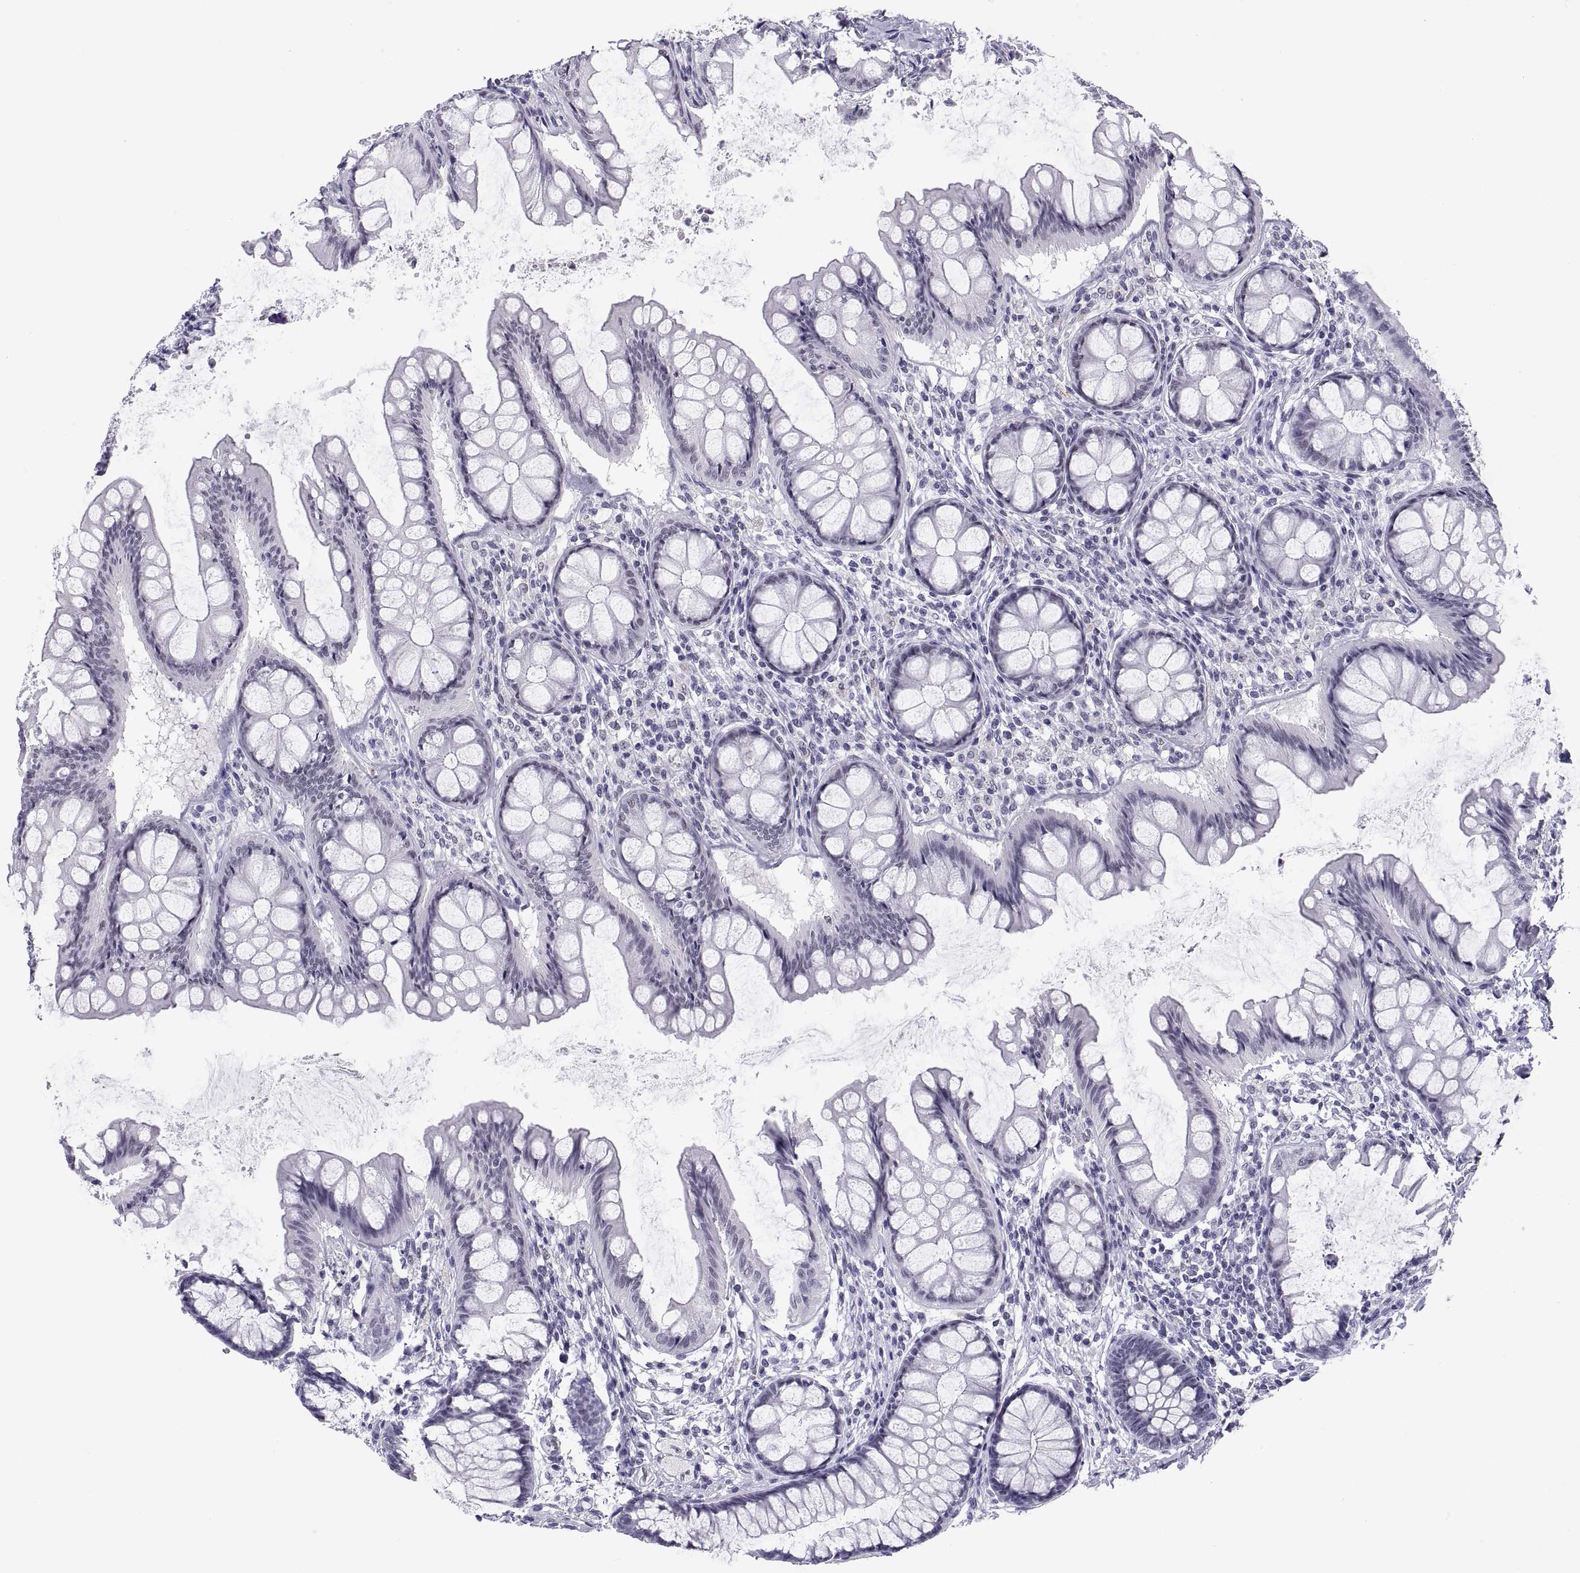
{"staining": {"intensity": "negative", "quantity": "none", "location": "none"}, "tissue": "colon", "cell_type": "Endothelial cells", "image_type": "normal", "snomed": [{"axis": "morphology", "description": "Normal tissue, NOS"}, {"axis": "topography", "description": "Colon"}], "caption": "The immunohistochemistry micrograph has no significant expression in endothelial cells of colon.", "gene": "NEUROD6", "patient": {"sex": "female", "age": 65}}